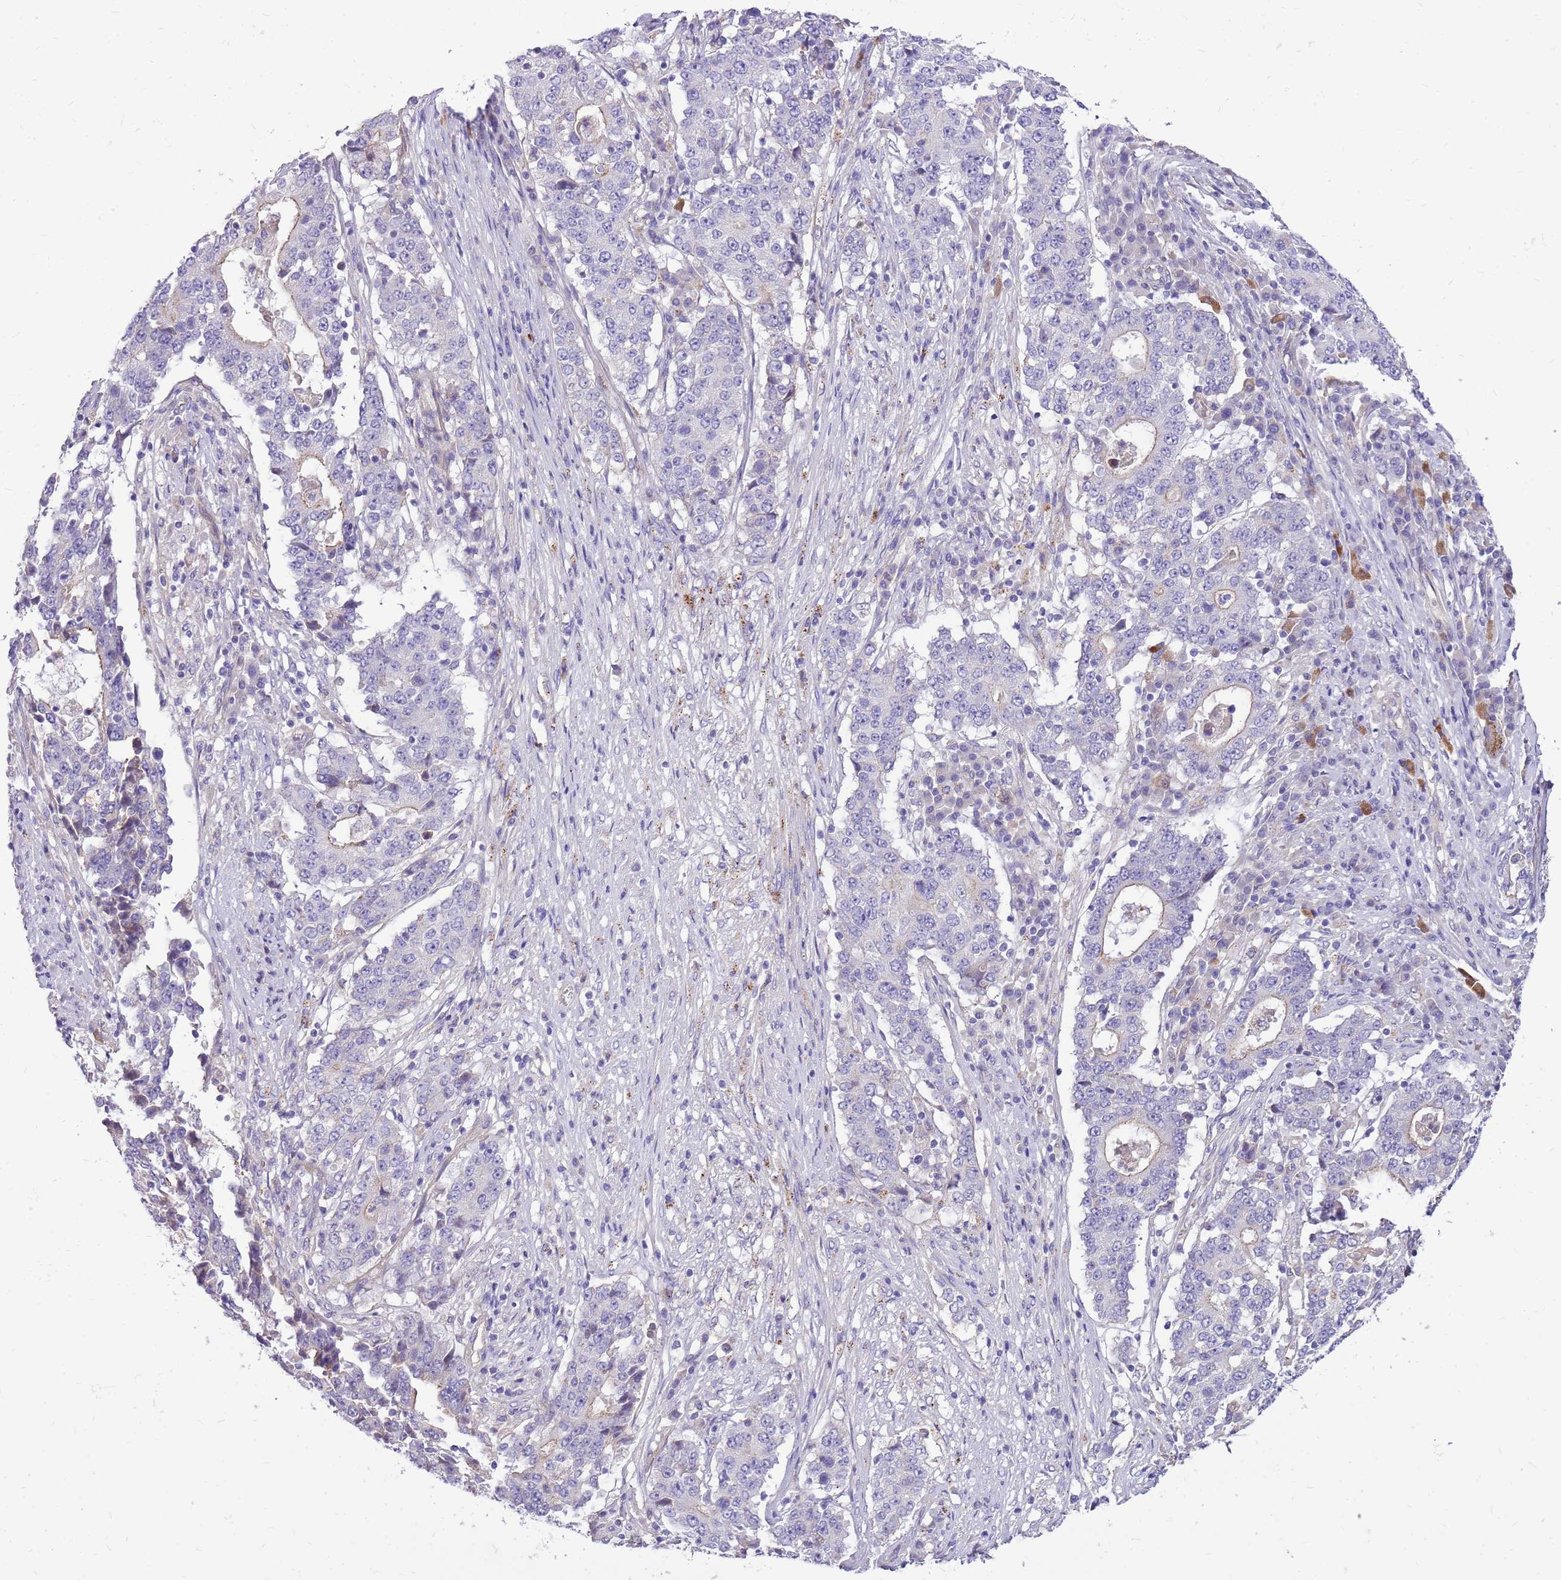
{"staining": {"intensity": "weak", "quantity": "<25%", "location": "cytoplasmic/membranous"}, "tissue": "stomach cancer", "cell_type": "Tumor cells", "image_type": "cancer", "snomed": [{"axis": "morphology", "description": "Adenocarcinoma, NOS"}, {"axis": "topography", "description": "Stomach"}], "caption": "DAB (3,3'-diaminobenzidine) immunohistochemical staining of human stomach adenocarcinoma exhibits no significant staining in tumor cells. (Stains: DAB IHC with hematoxylin counter stain, Microscopy: brightfield microscopy at high magnification).", "gene": "NTN4", "patient": {"sex": "male", "age": 59}}